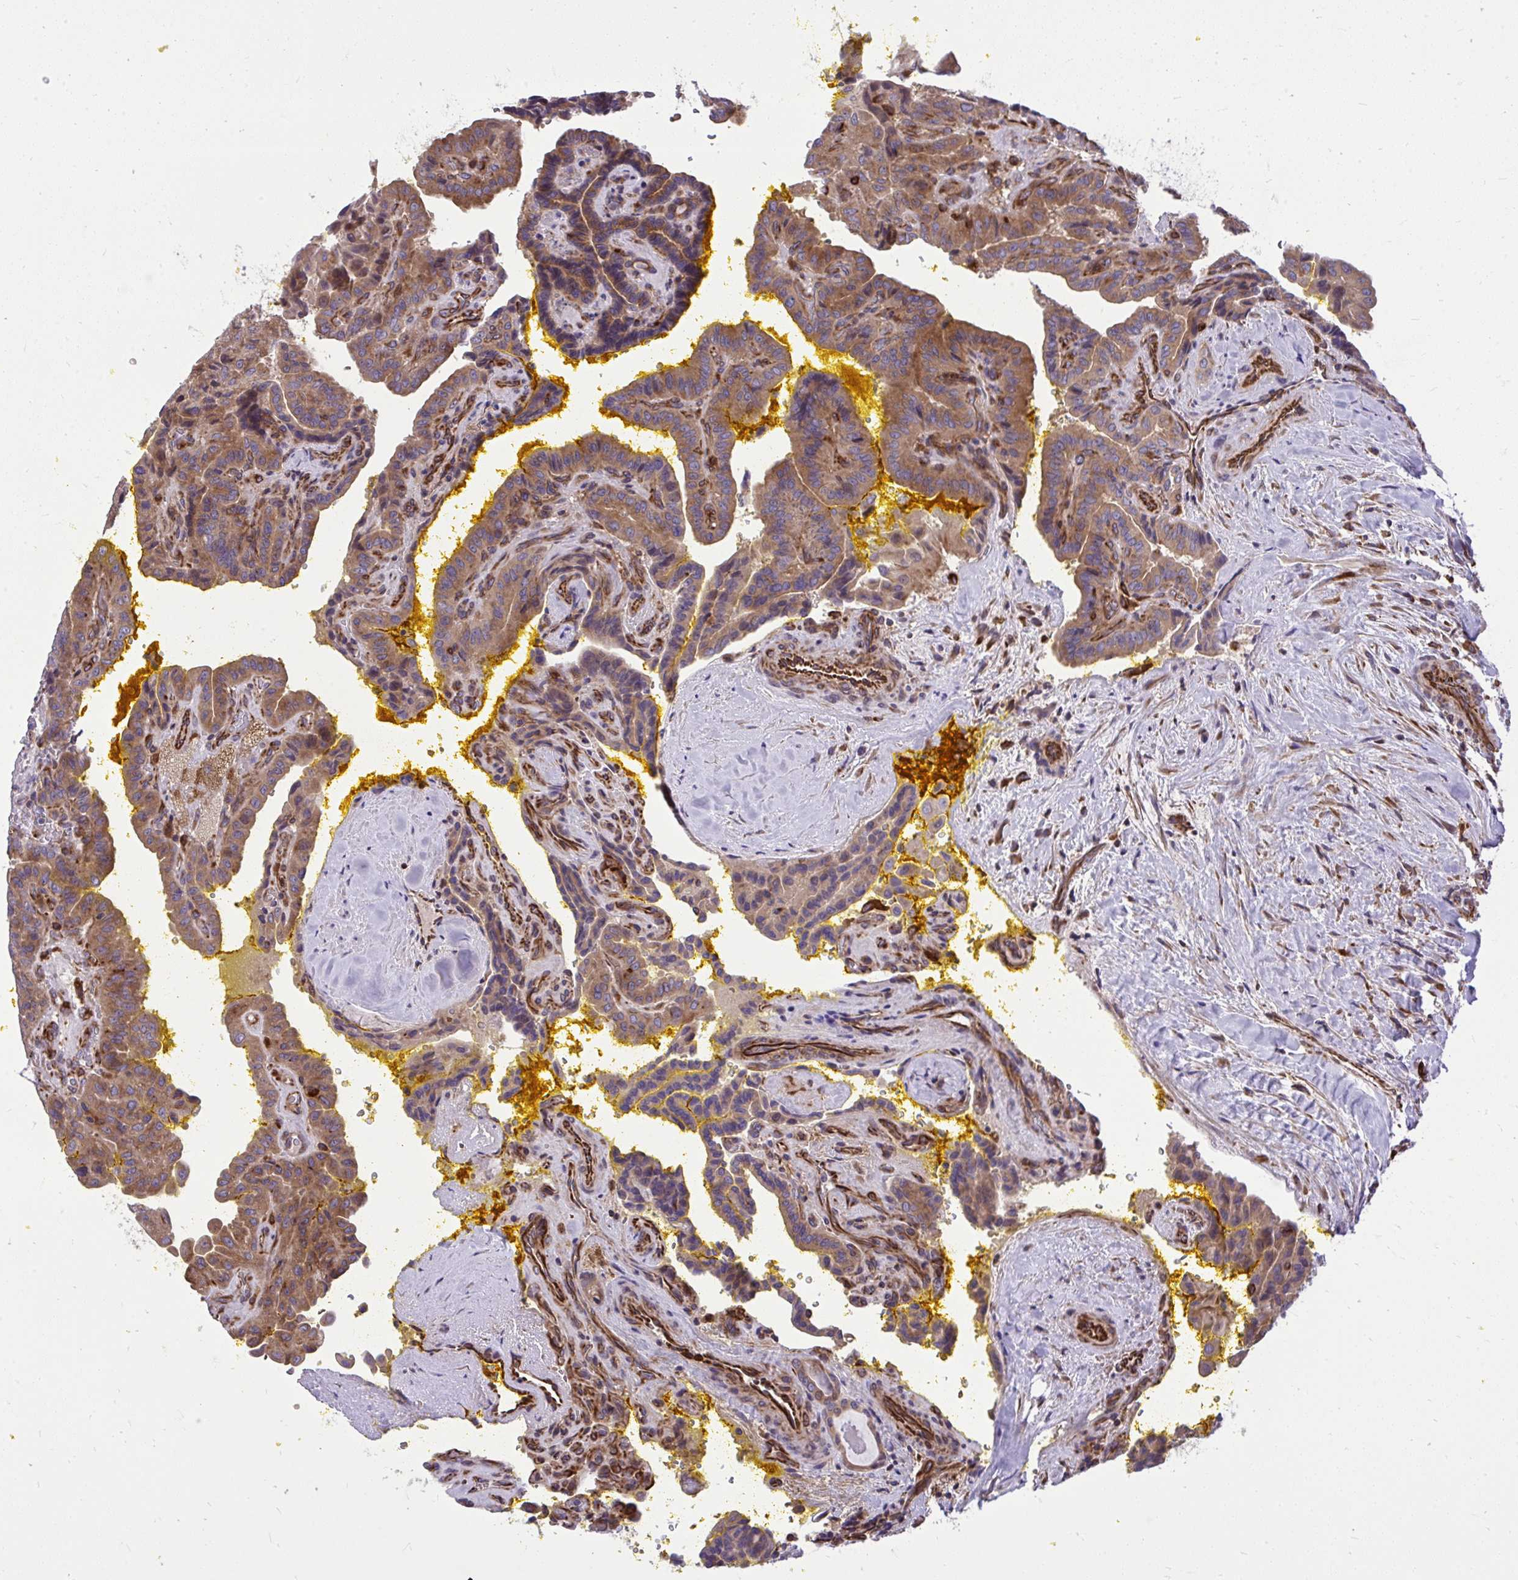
{"staining": {"intensity": "moderate", "quantity": ">75%", "location": "cytoplasmic/membranous"}, "tissue": "thyroid cancer", "cell_type": "Tumor cells", "image_type": "cancer", "snomed": [{"axis": "morphology", "description": "Papillary adenocarcinoma, NOS"}, {"axis": "topography", "description": "Thyroid gland"}], "caption": "IHC (DAB (3,3'-diaminobenzidine)) staining of thyroid cancer (papillary adenocarcinoma) exhibits moderate cytoplasmic/membranous protein positivity in about >75% of tumor cells.", "gene": "PAIP2", "patient": {"sex": "male", "age": 87}}